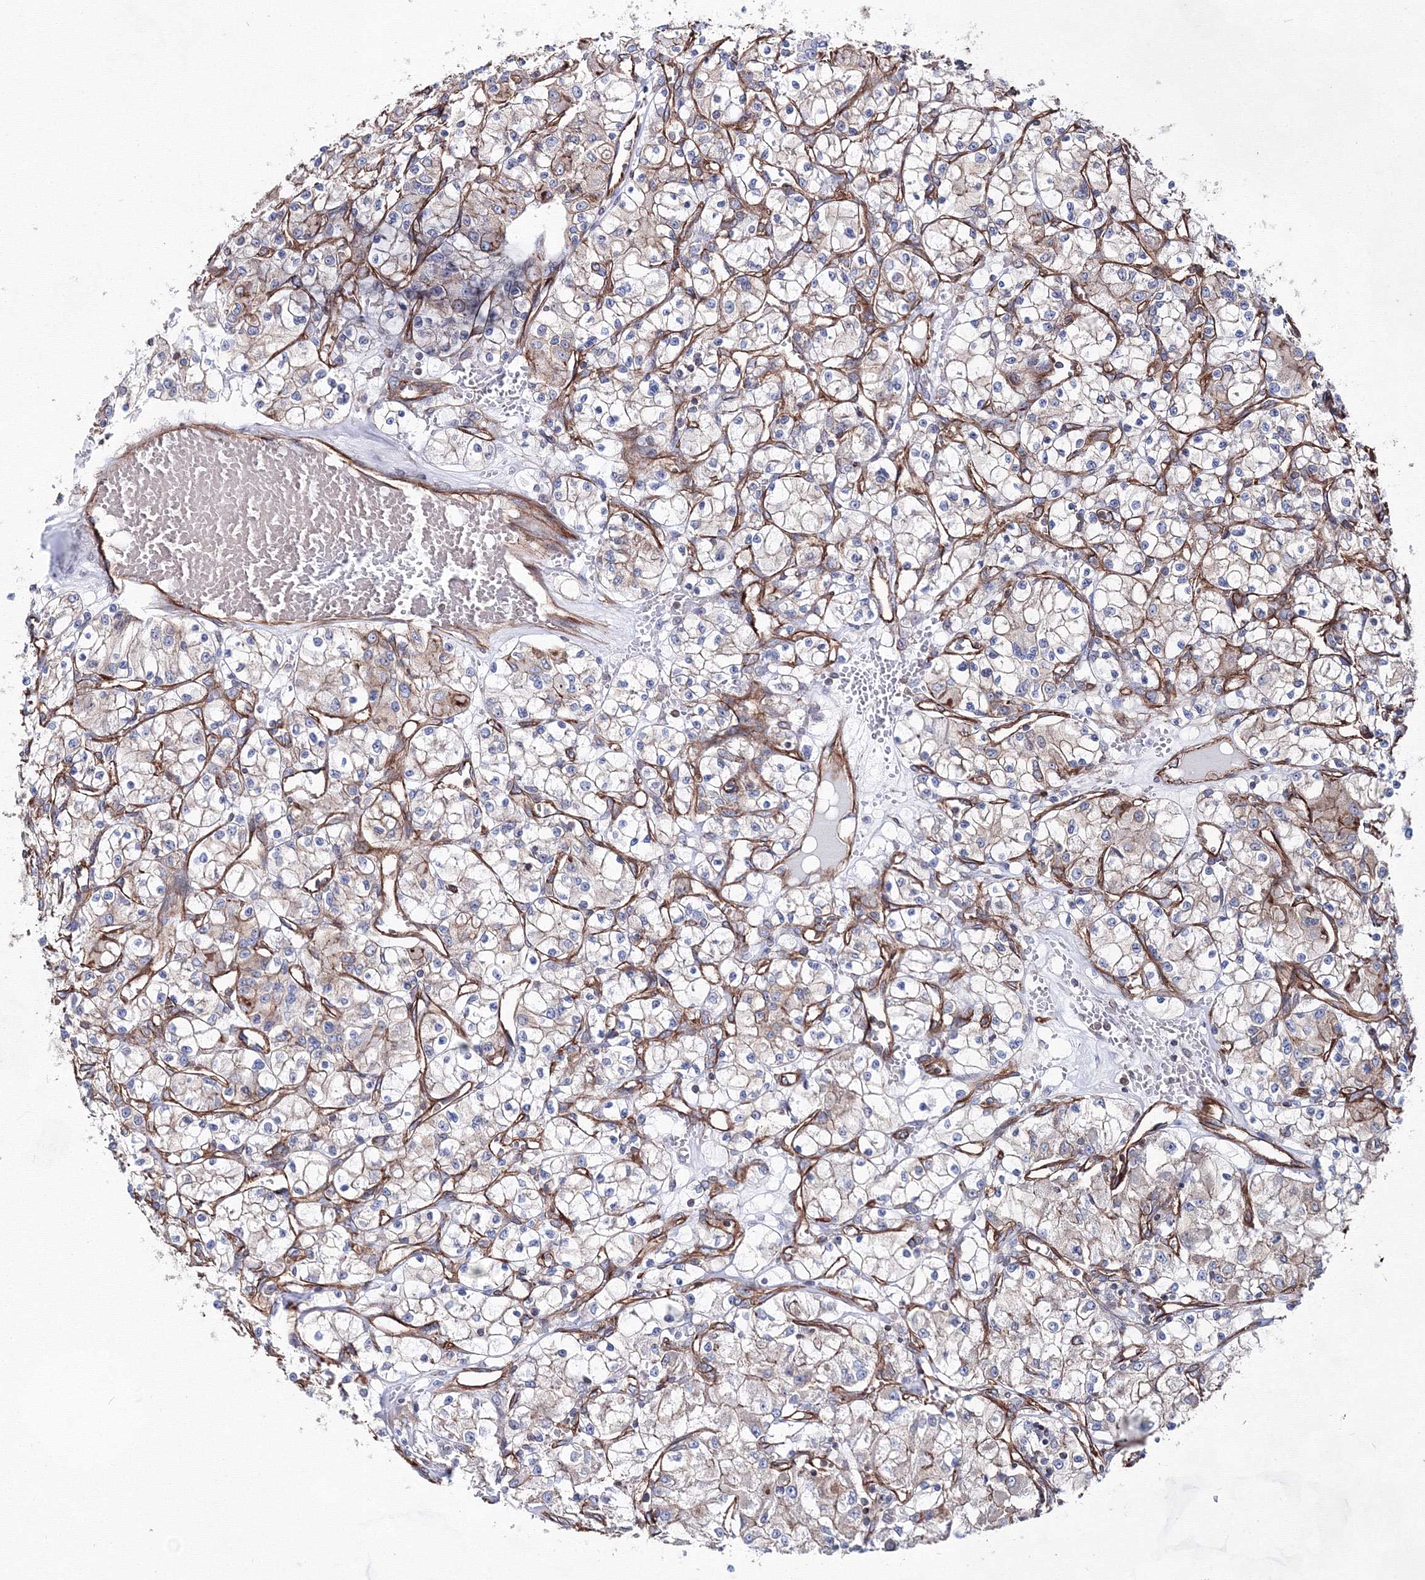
{"staining": {"intensity": "weak", "quantity": "<25%", "location": "cytoplasmic/membranous"}, "tissue": "renal cancer", "cell_type": "Tumor cells", "image_type": "cancer", "snomed": [{"axis": "morphology", "description": "Adenocarcinoma, NOS"}, {"axis": "topography", "description": "Kidney"}], "caption": "There is no significant positivity in tumor cells of renal adenocarcinoma.", "gene": "ANKRD37", "patient": {"sex": "female", "age": 59}}